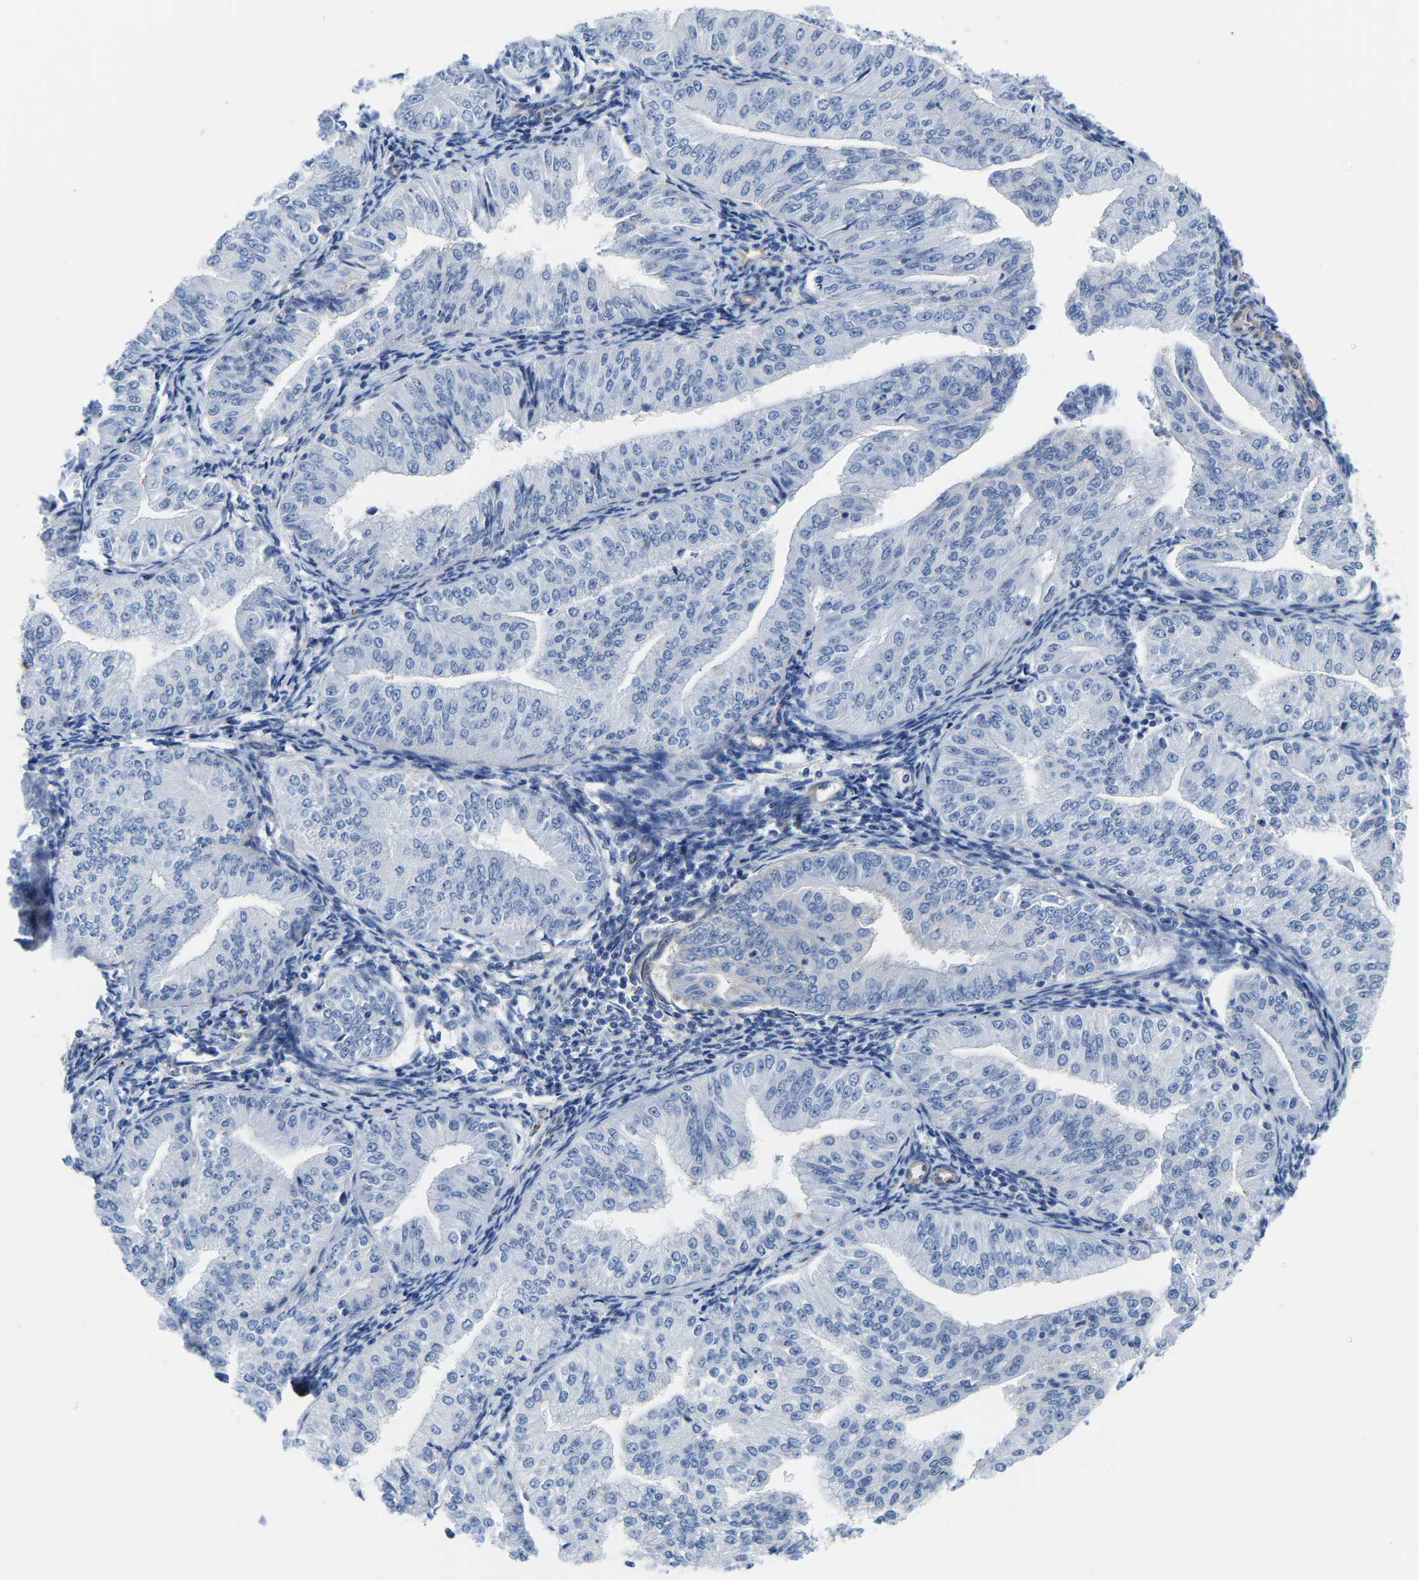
{"staining": {"intensity": "negative", "quantity": "none", "location": "none"}, "tissue": "endometrial cancer", "cell_type": "Tumor cells", "image_type": "cancer", "snomed": [{"axis": "morphology", "description": "Normal tissue, NOS"}, {"axis": "morphology", "description": "Adenocarcinoma, NOS"}, {"axis": "topography", "description": "Endometrium"}], "caption": "Tumor cells show no significant protein positivity in endometrial cancer.", "gene": "UPK3A", "patient": {"sex": "female", "age": 53}}